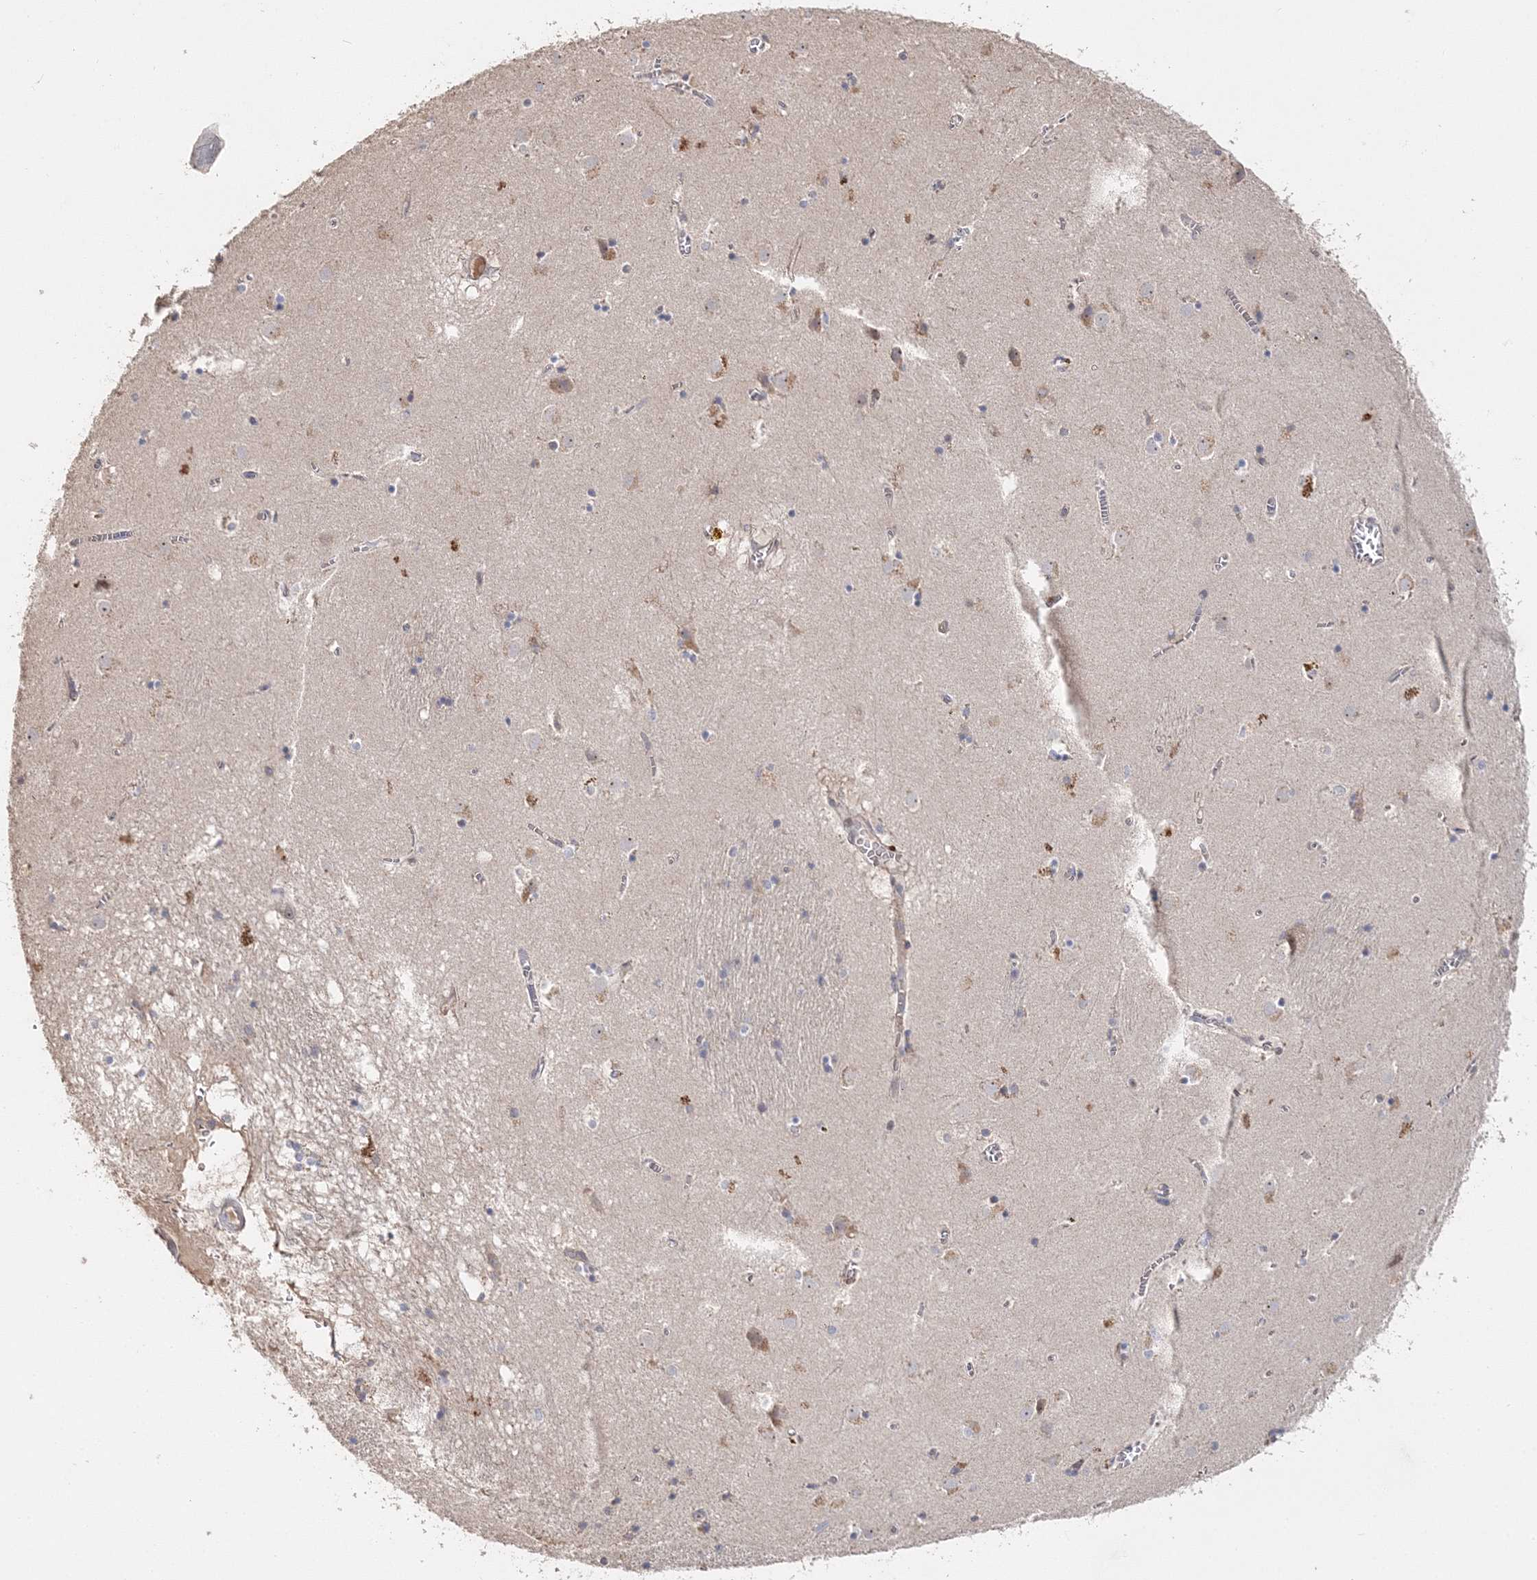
{"staining": {"intensity": "negative", "quantity": "none", "location": "none"}, "tissue": "caudate", "cell_type": "Glial cells", "image_type": "normal", "snomed": [{"axis": "morphology", "description": "Normal tissue, NOS"}, {"axis": "topography", "description": "Lateral ventricle wall"}], "caption": "The photomicrograph reveals no significant positivity in glial cells of caudate. The staining is performed using DAB brown chromogen with nuclei counter-stained in using hematoxylin.", "gene": "GJB5", "patient": {"sex": "male", "age": 70}}